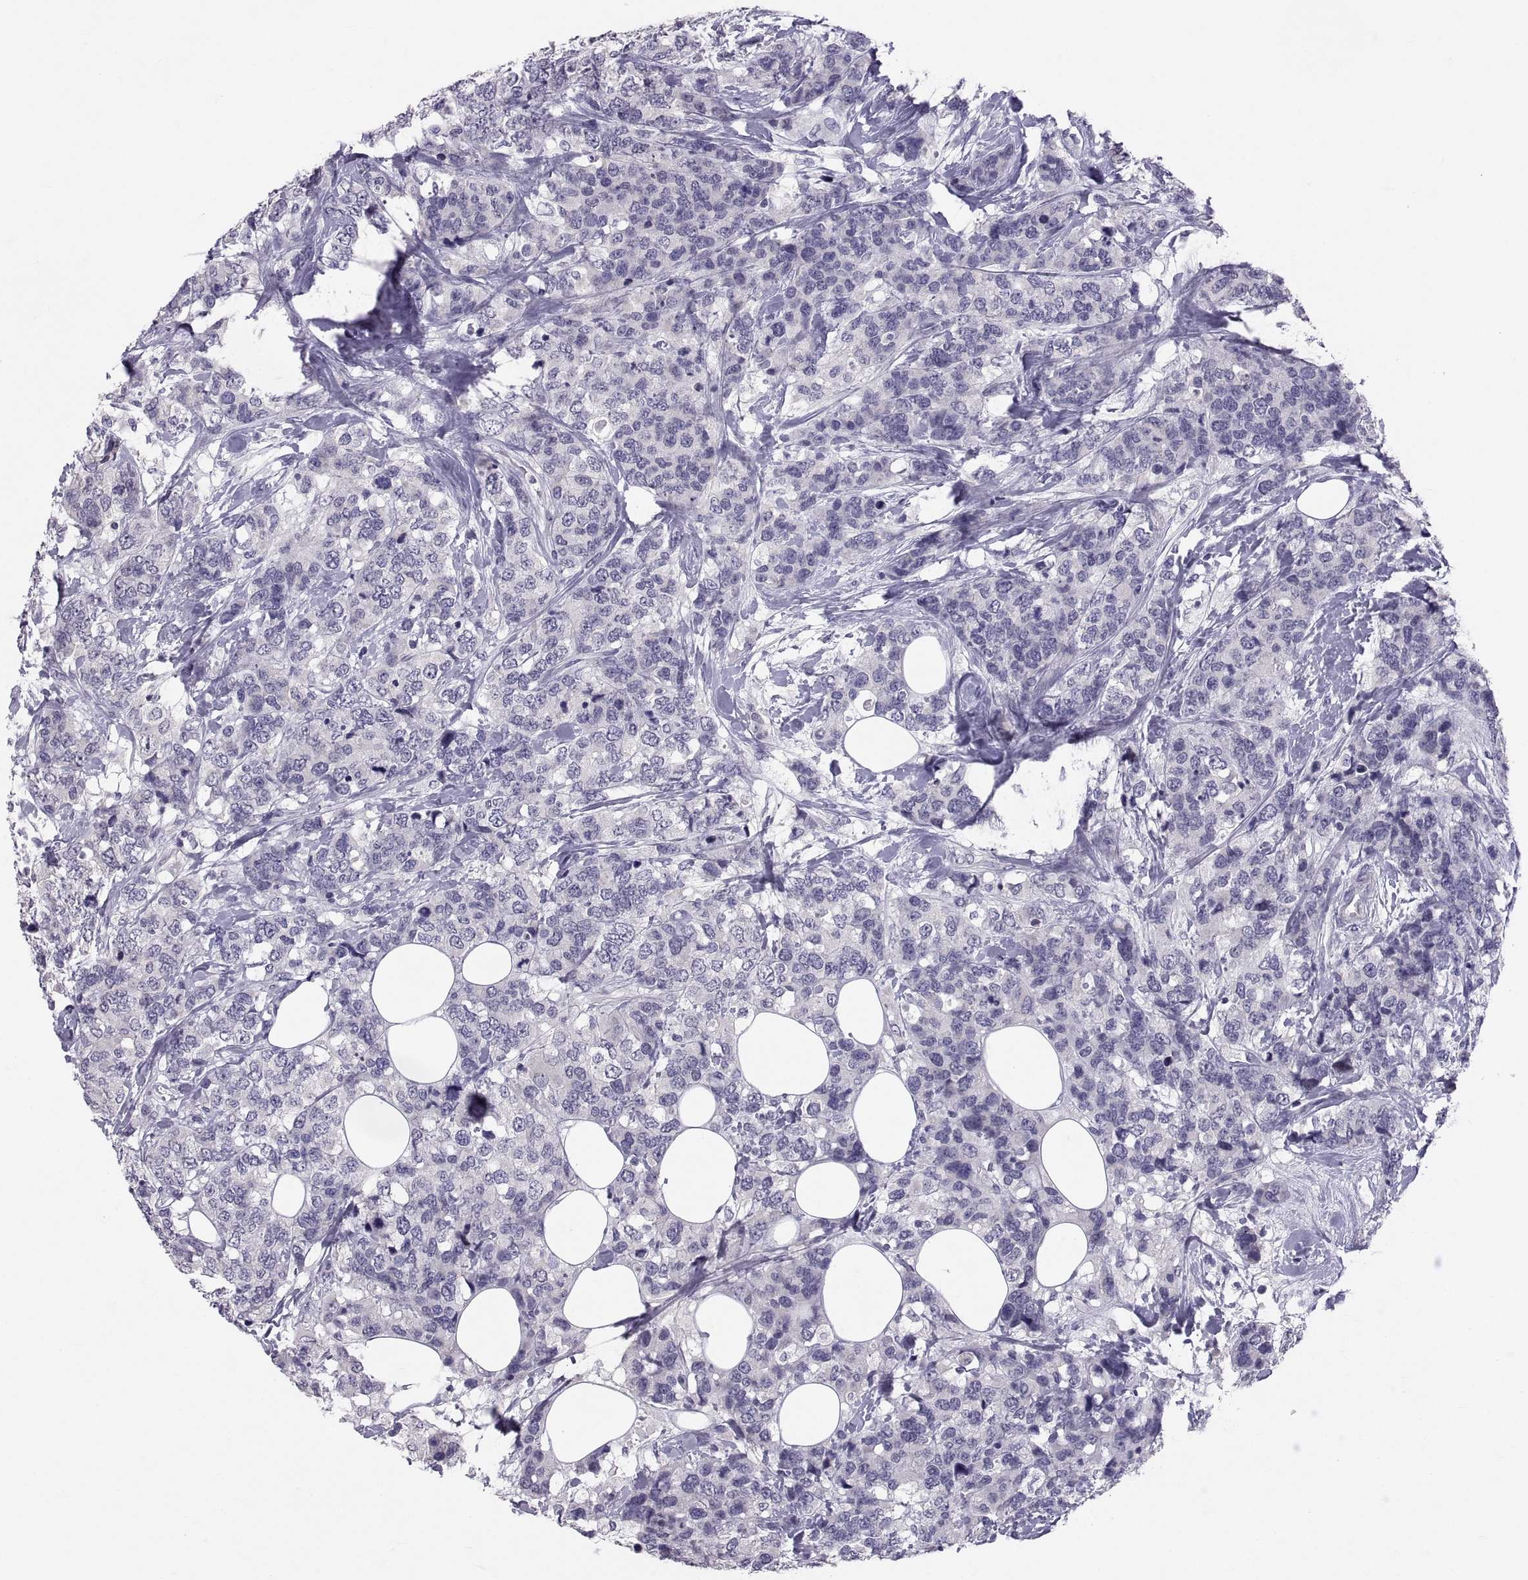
{"staining": {"intensity": "negative", "quantity": "none", "location": "none"}, "tissue": "breast cancer", "cell_type": "Tumor cells", "image_type": "cancer", "snomed": [{"axis": "morphology", "description": "Lobular carcinoma"}, {"axis": "topography", "description": "Breast"}], "caption": "Immunohistochemical staining of human breast cancer (lobular carcinoma) demonstrates no significant expression in tumor cells. (IHC, brightfield microscopy, high magnification).", "gene": "PTN", "patient": {"sex": "female", "age": 59}}